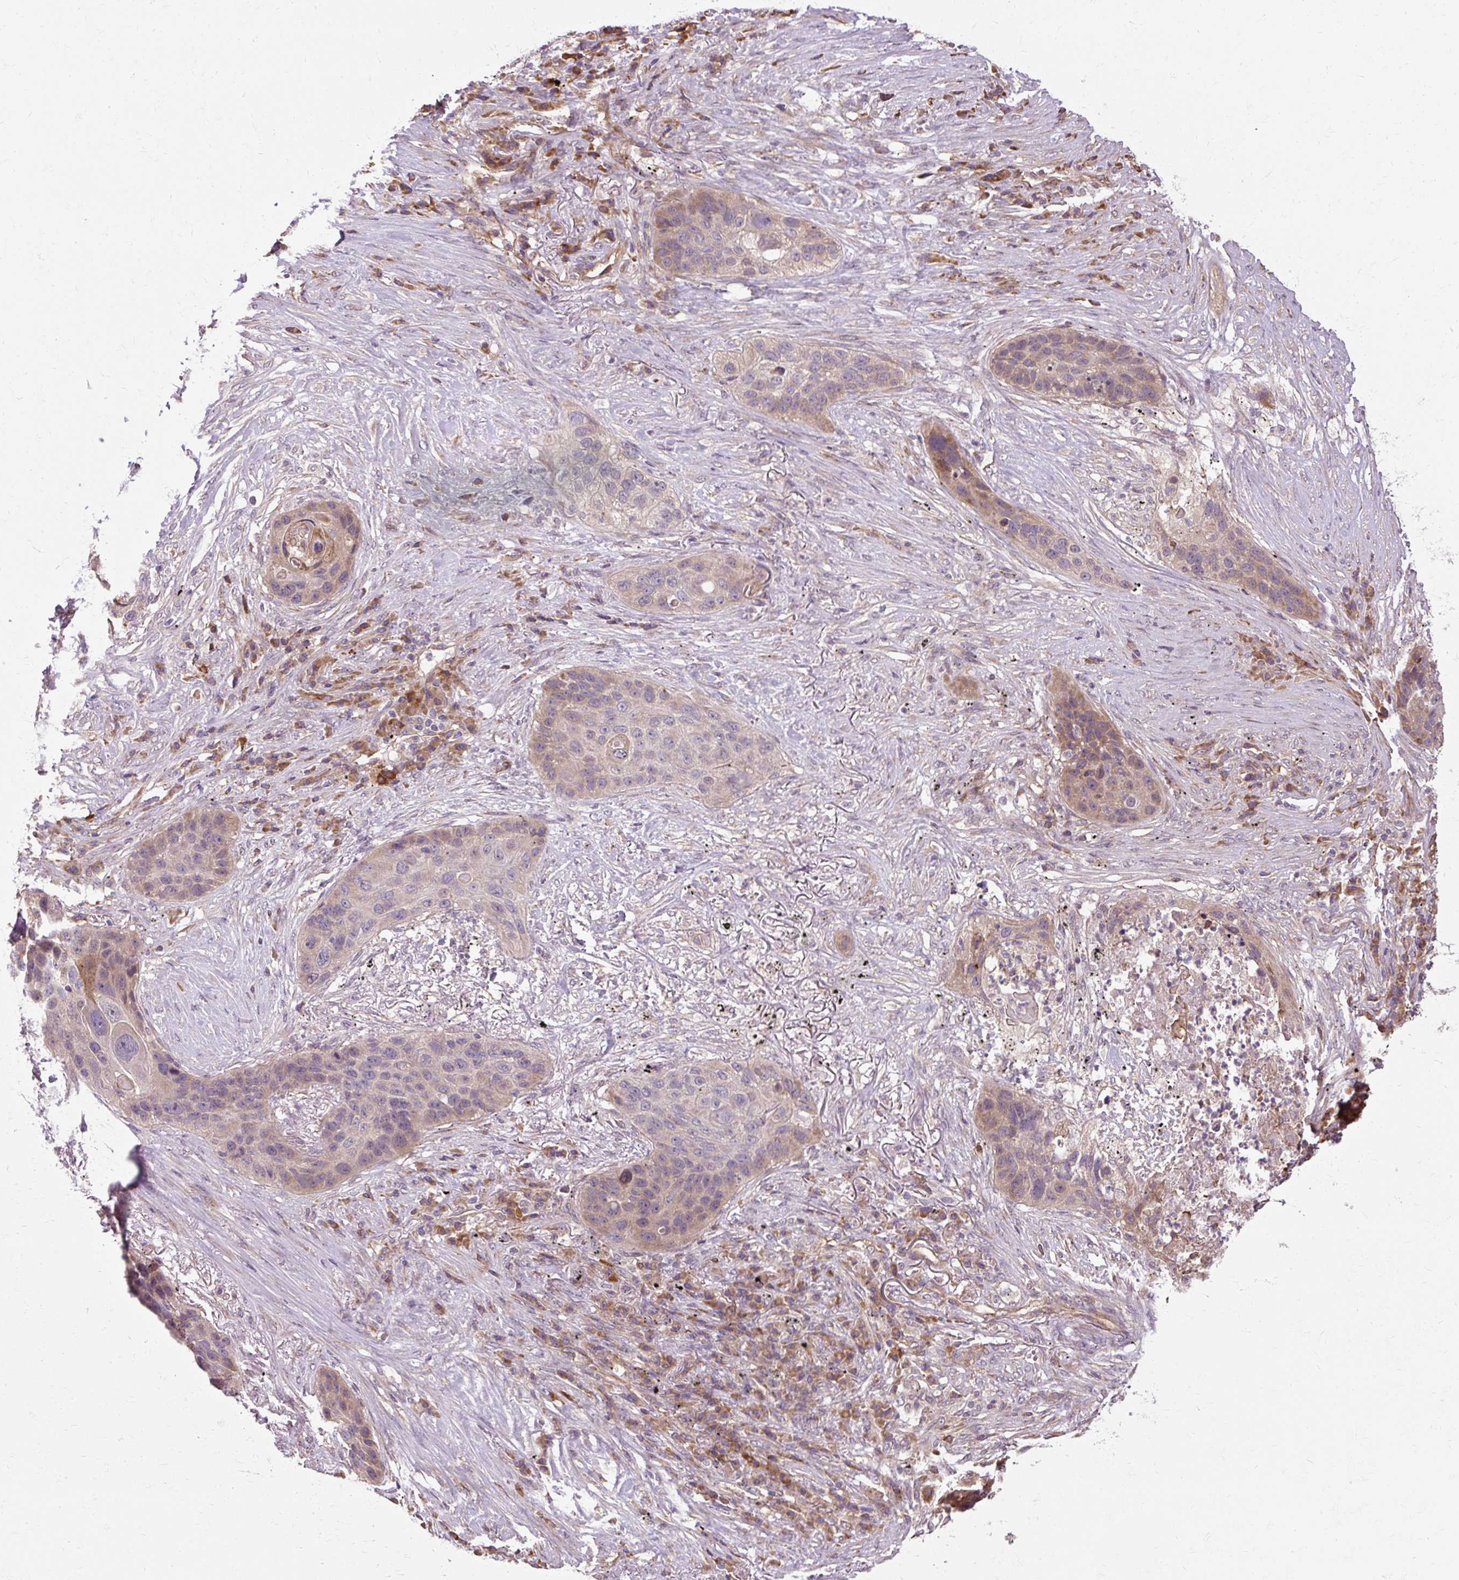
{"staining": {"intensity": "weak", "quantity": "25%-75%", "location": "cytoplasmic/membranous"}, "tissue": "lung cancer", "cell_type": "Tumor cells", "image_type": "cancer", "snomed": [{"axis": "morphology", "description": "Squamous cell carcinoma, NOS"}, {"axis": "topography", "description": "Lung"}], "caption": "High-power microscopy captured an IHC micrograph of squamous cell carcinoma (lung), revealing weak cytoplasmic/membranous positivity in approximately 25%-75% of tumor cells. Immunohistochemistry stains the protein of interest in brown and the nuclei are stained blue.", "gene": "FLRT1", "patient": {"sex": "female", "age": 63}}